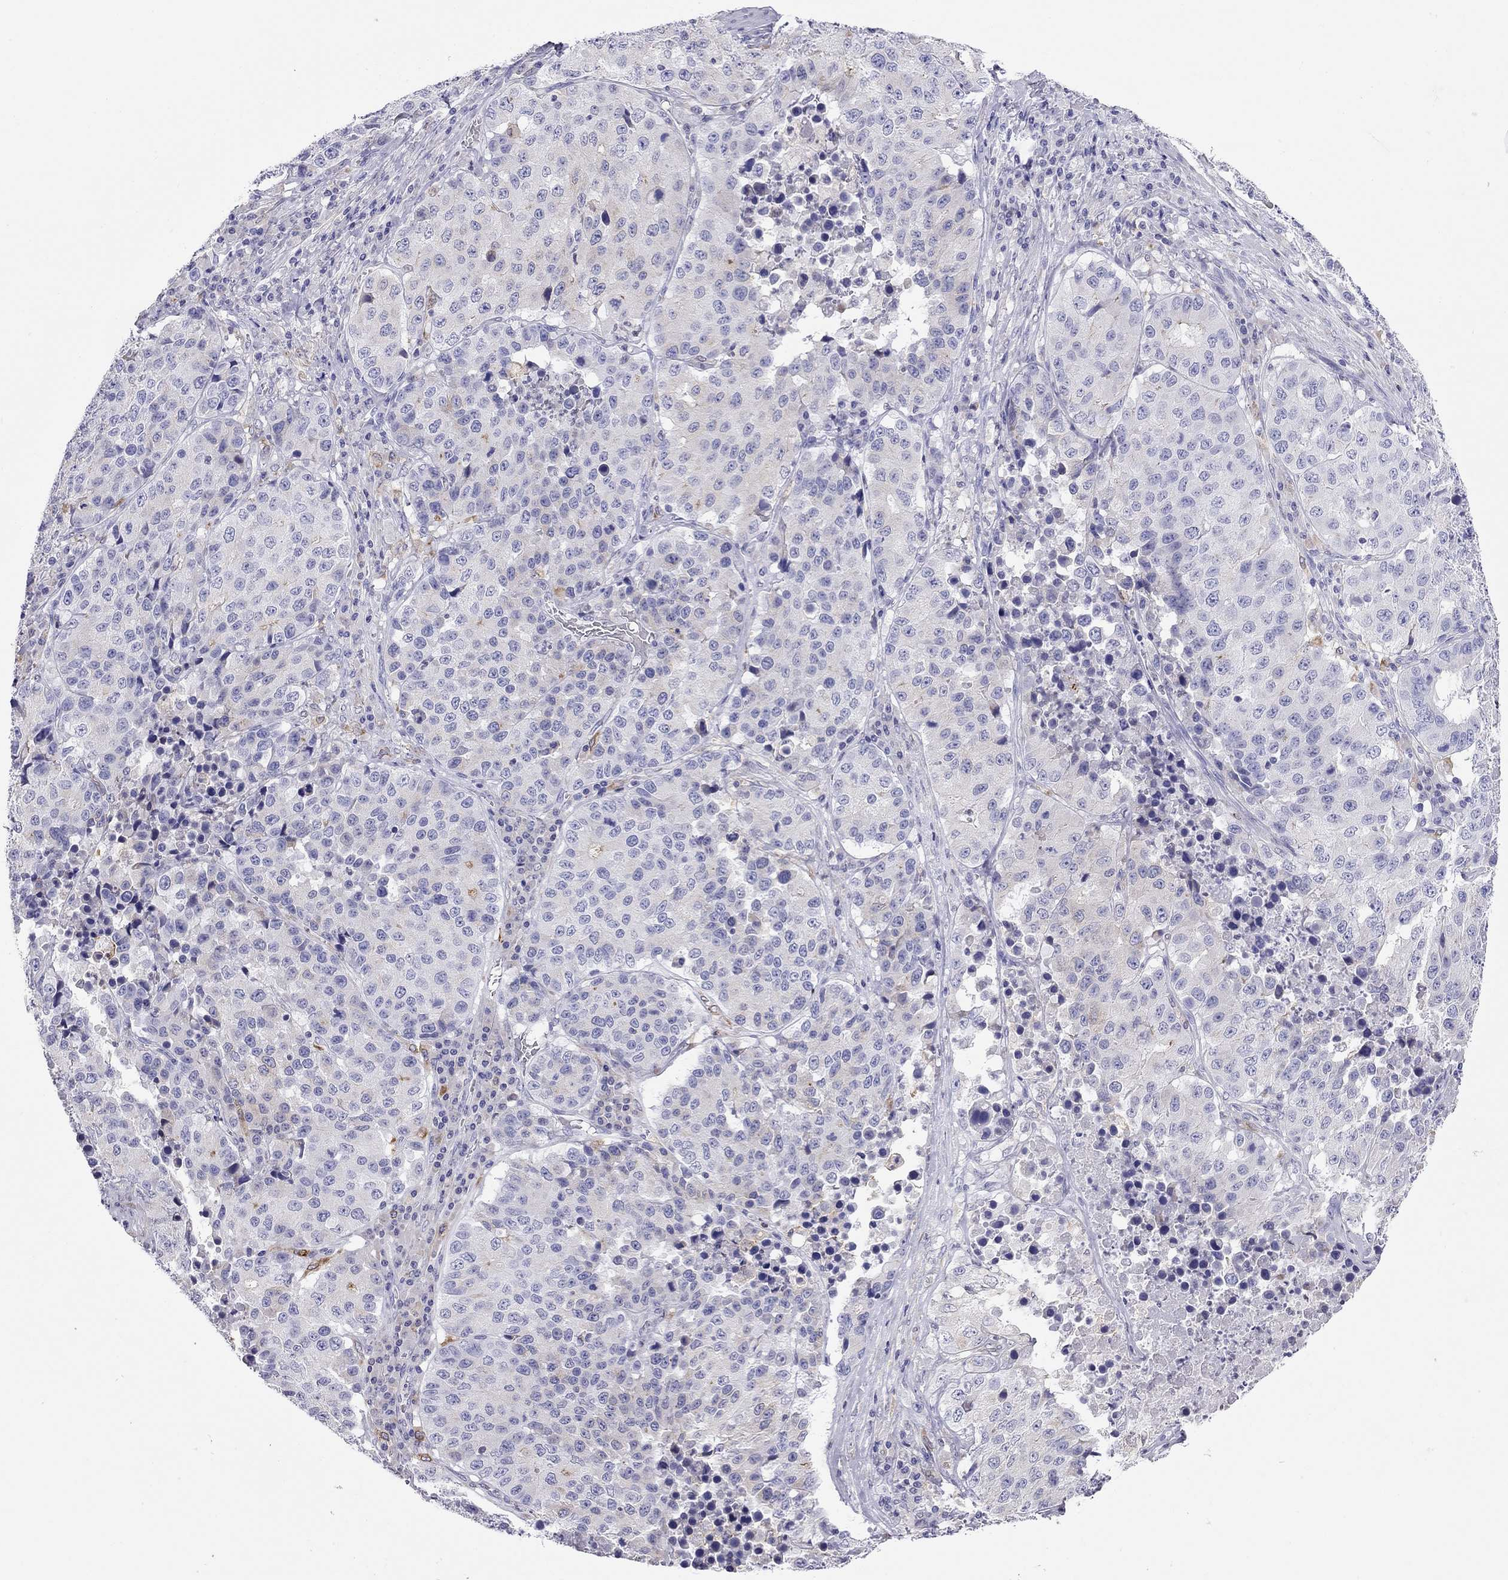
{"staining": {"intensity": "negative", "quantity": "none", "location": "none"}, "tissue": "stomach cancer", "cell_type": "Tumor cells", "image_type": "cancer", "snomed": [{"axis": "morphology", "description": "Adenocarcinoma, NOS"}, {"axis": "topography", "description": "Stomach"}], "caption": "DAB (3,3'-diaminobenzidine) immunohistochemical staining of human stomach cancer reveals no significant positivity in tumor cells. The staining was performed using DAB (3,3'-diaminobenzidine) to visualize the protein expression in brown, while the nuclei were stained in blue with hematoxylin (Magnification: 20x).", "gene": "SLC46A2", "patient": {"sex": "male", "age": 71}}